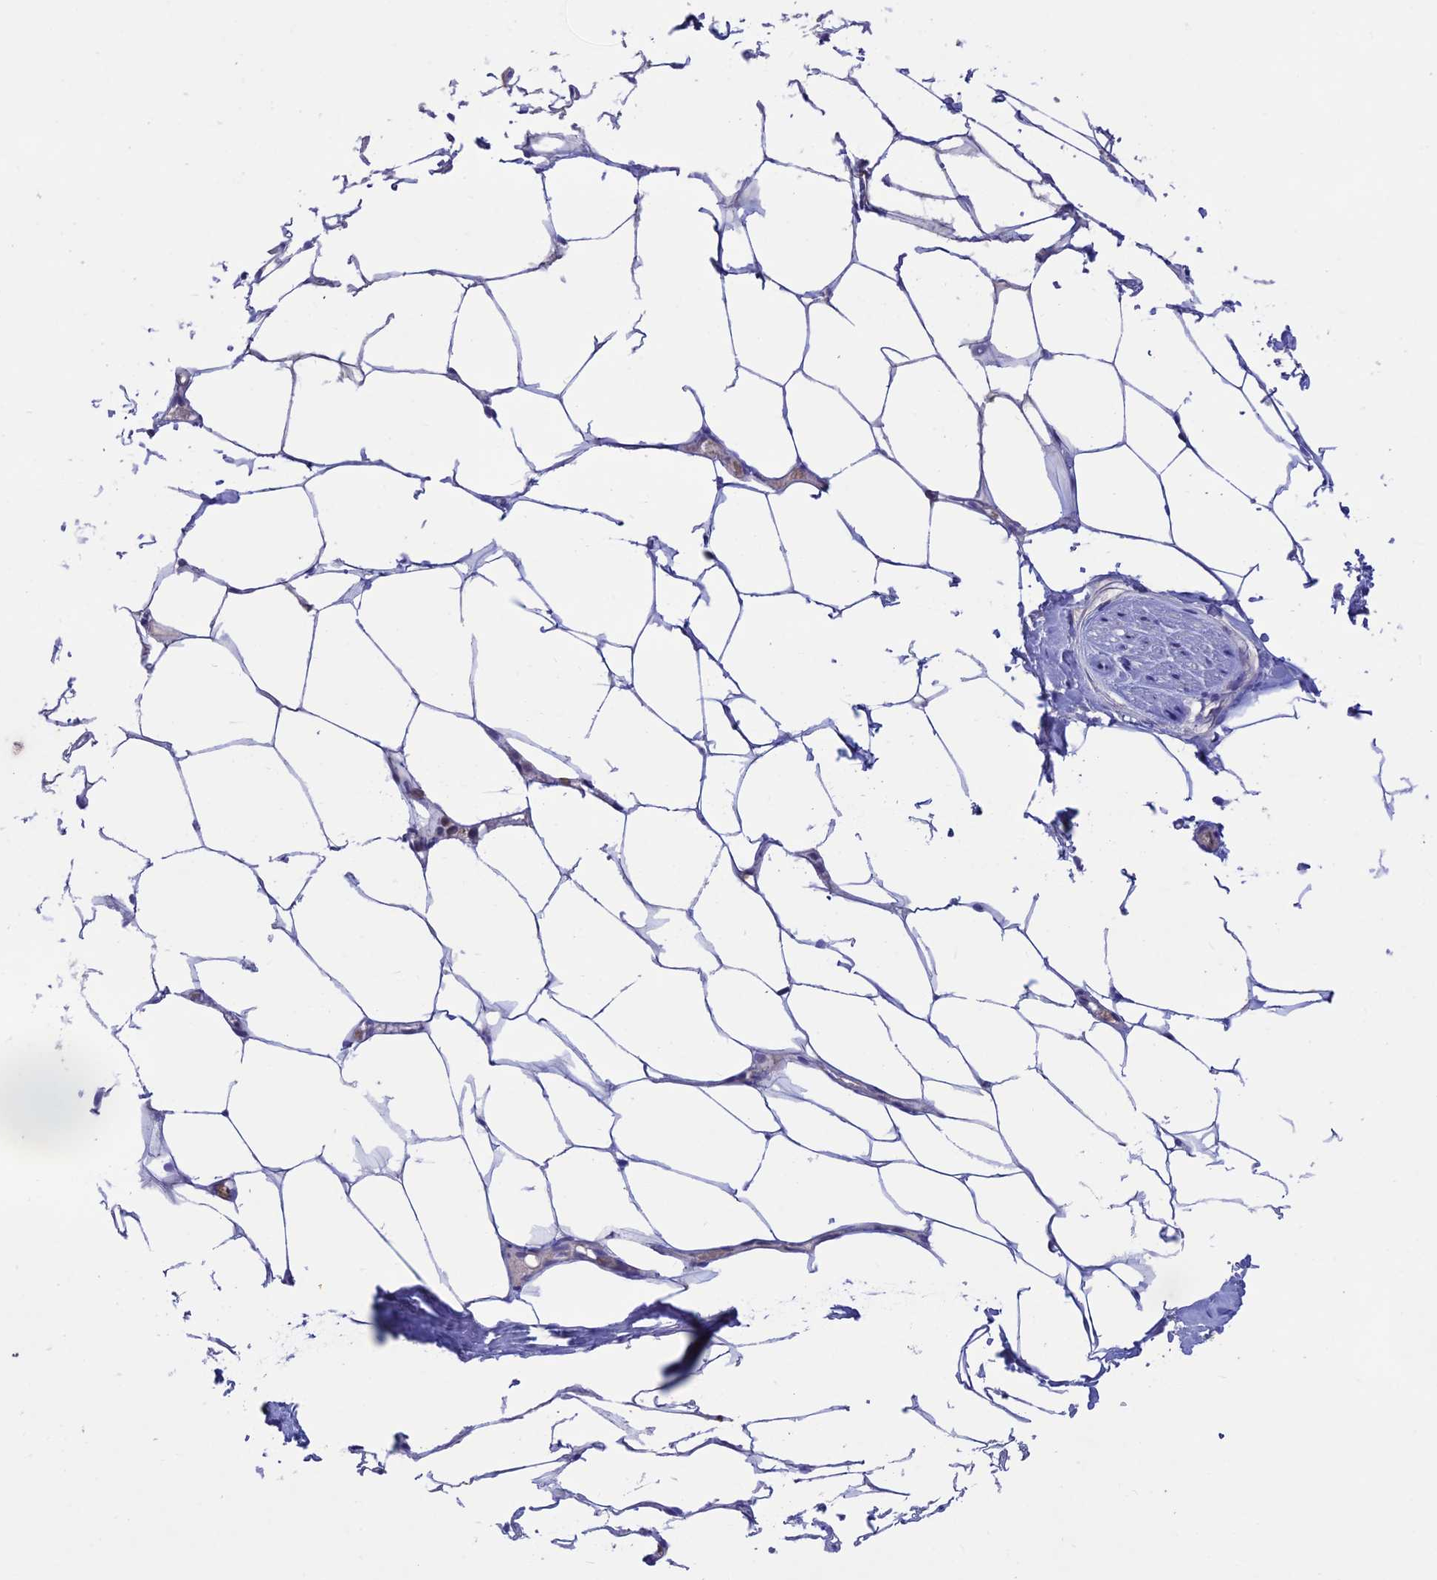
{"staining": {"intensity": "moderate", "quantity": "25%-75%", "location": "nuclear"}, "tissue": "adipose tissue", "cell_type": "Adipocytes", "image_type": "normal", "snomed": [{"axis": "morphology", "description": "Normal tissue, NOS"}, {"axis": "morphology", "description": "Adenocarcinoma, Low grade"}, {"axis": "topography", "description": "Prostate"}, {"axis": "topography", "description": "Peripheral nerve tissue"}], "caption": "Human adipose tissue stained with a brown dye shows moderate nuclear positive positivity in about 25%-75% of adipocytes.", "gene": "FASTKD5", "patient": {"sex": "male", "age": 63}}